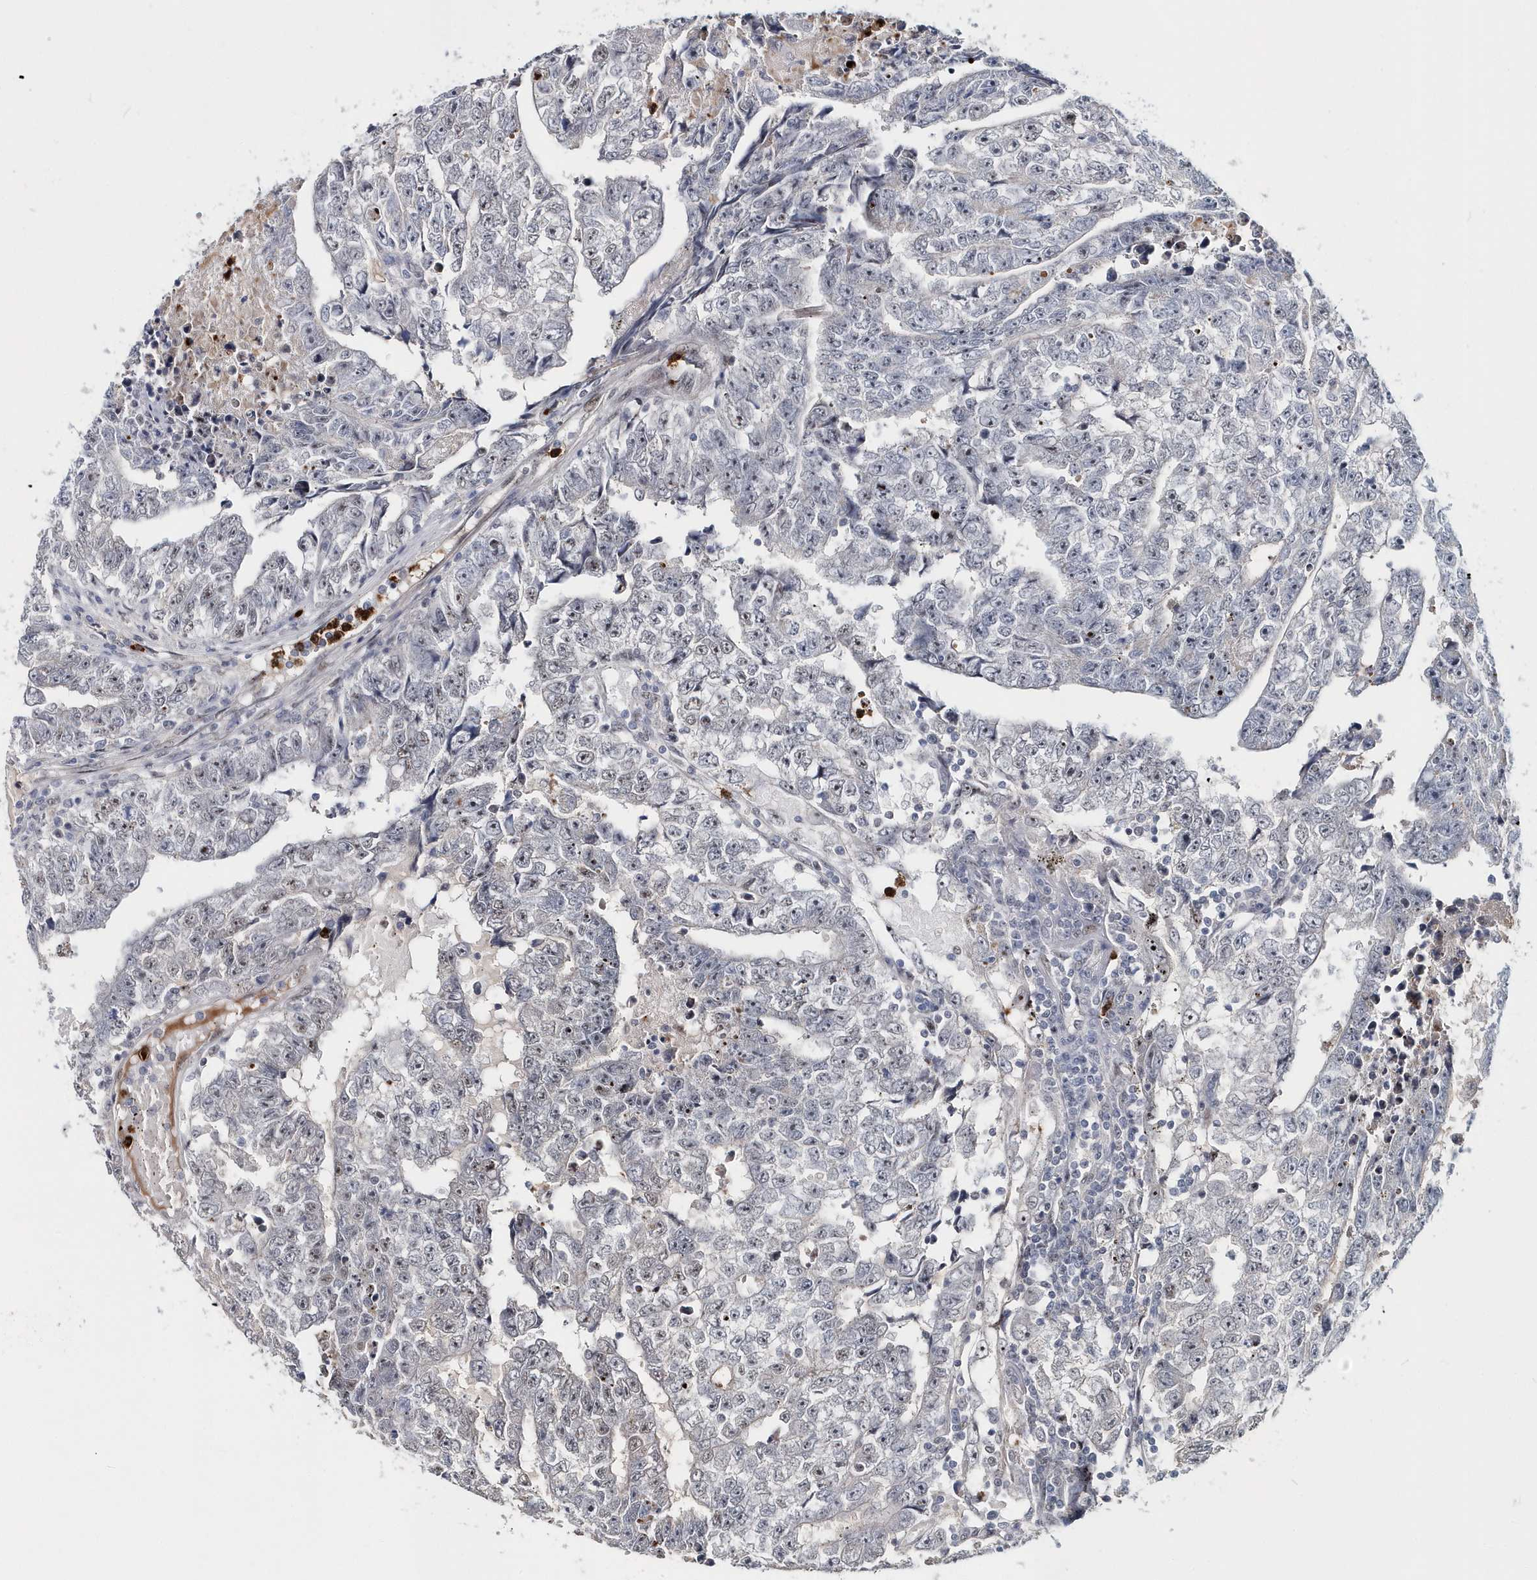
{"staining": {"intensity": "negative", "quantity": "none", "location": "none"}, "tissue": "testis cancer", "cell_type": "Tumor cells", "image_type": "cancer", "snomed": [{"axis": "morphology", "description": "Carcinoma, Embryonal, NOS"}, {"axis": "topography", "description": "Testis"}], "caption": "There is no significant expression in tumor cells of testis embryonal carcinoma.", "gene": "ASCL4", "patient": {"sex": "male", "age": 25}}